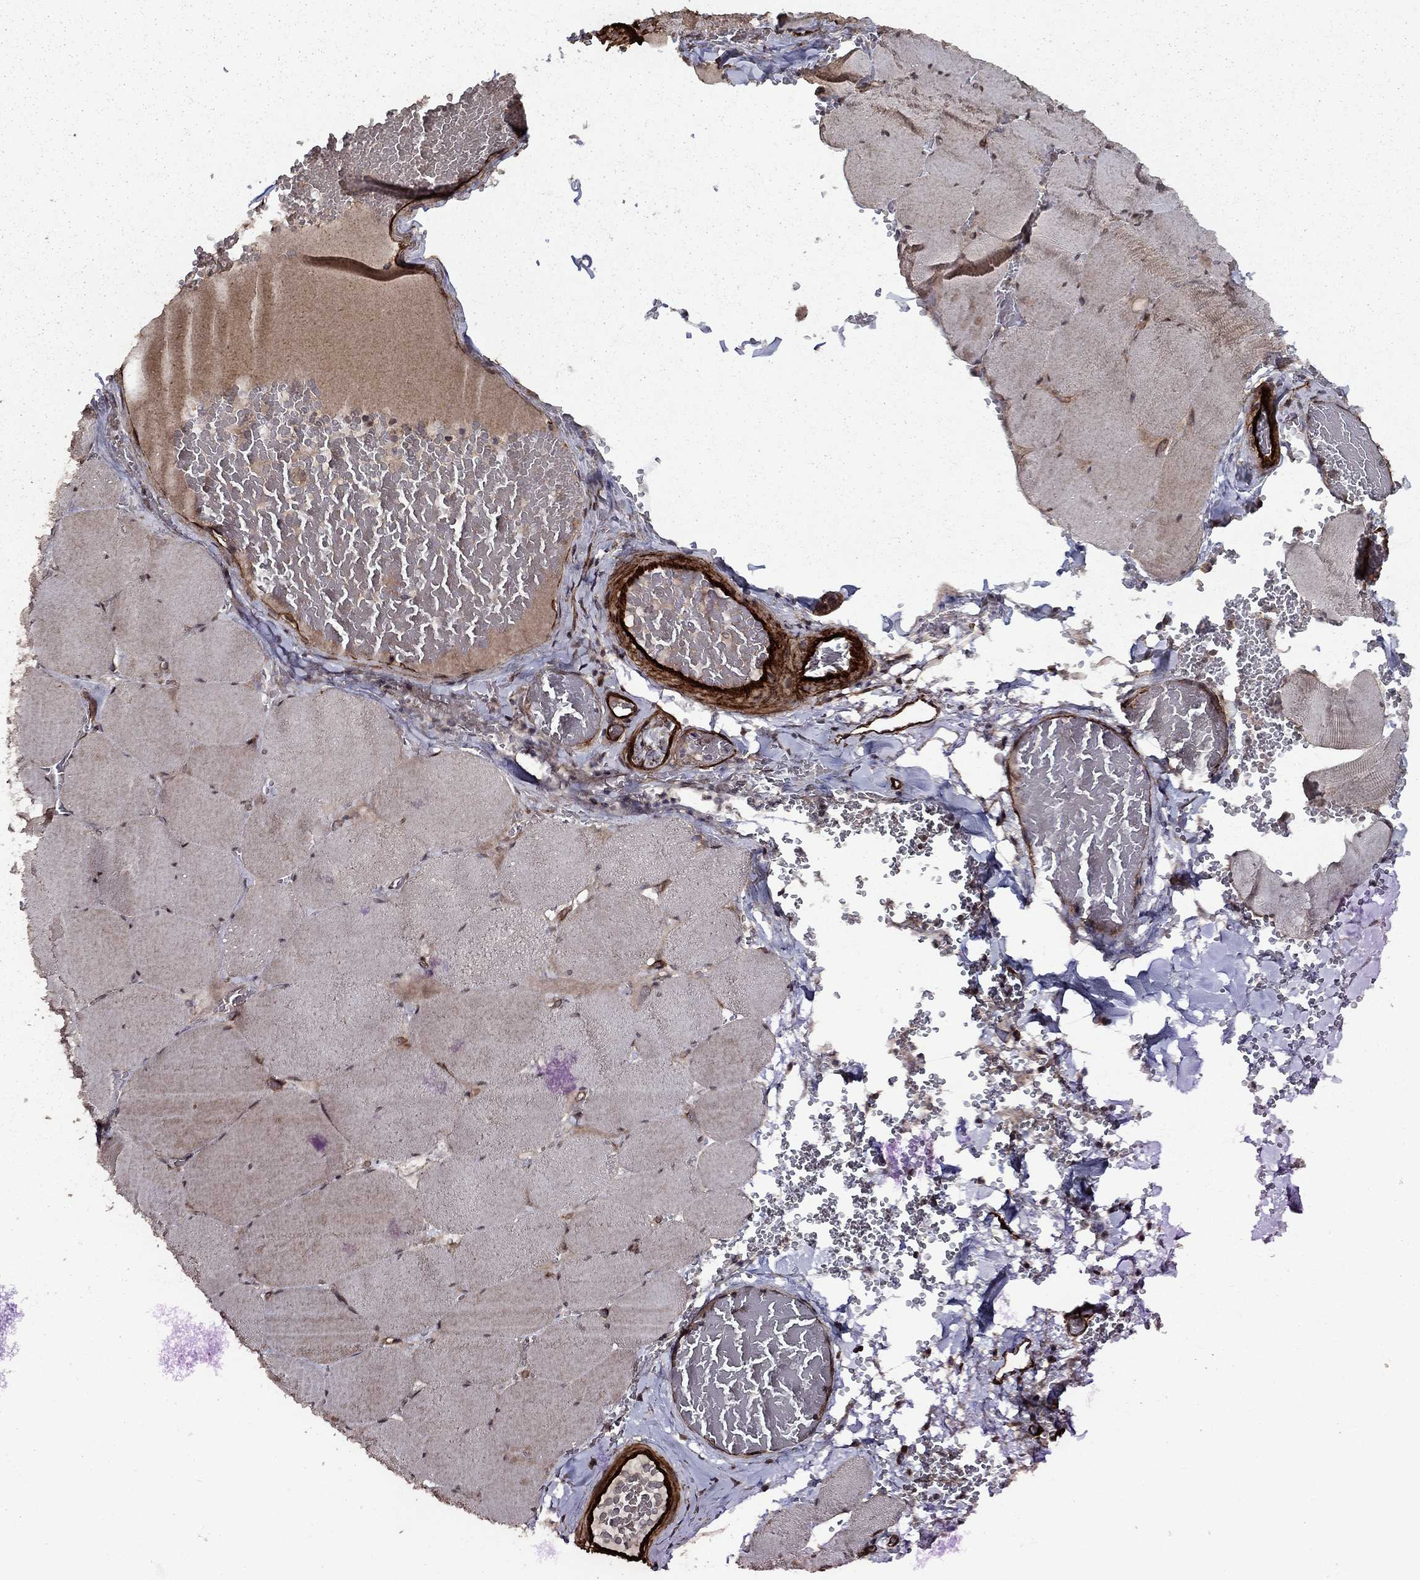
{"staining": {"intensity": "negative", "quantity": "none", "location": "none"}, "tissue": "skeletal muscle", "cell_type": "Myocytes", "image_type": "normal", "snomed": [{"axis": "morphology", "description": "Normal tissue, NOS"}, {"axis": "morphology", "description": "Malignant melanoma, Metastatic site"}, {"axis": "topography", "description": "Skeletal muscle"}], "caption": "Immunohistochemistry (IHC) photomicrograph of unremarkable human skeletal muscle stained for a protein (brown), which reveals no staining in myocytes.", "gene": "COL18A1", "patient": {"sex": "male", "age": 50}}